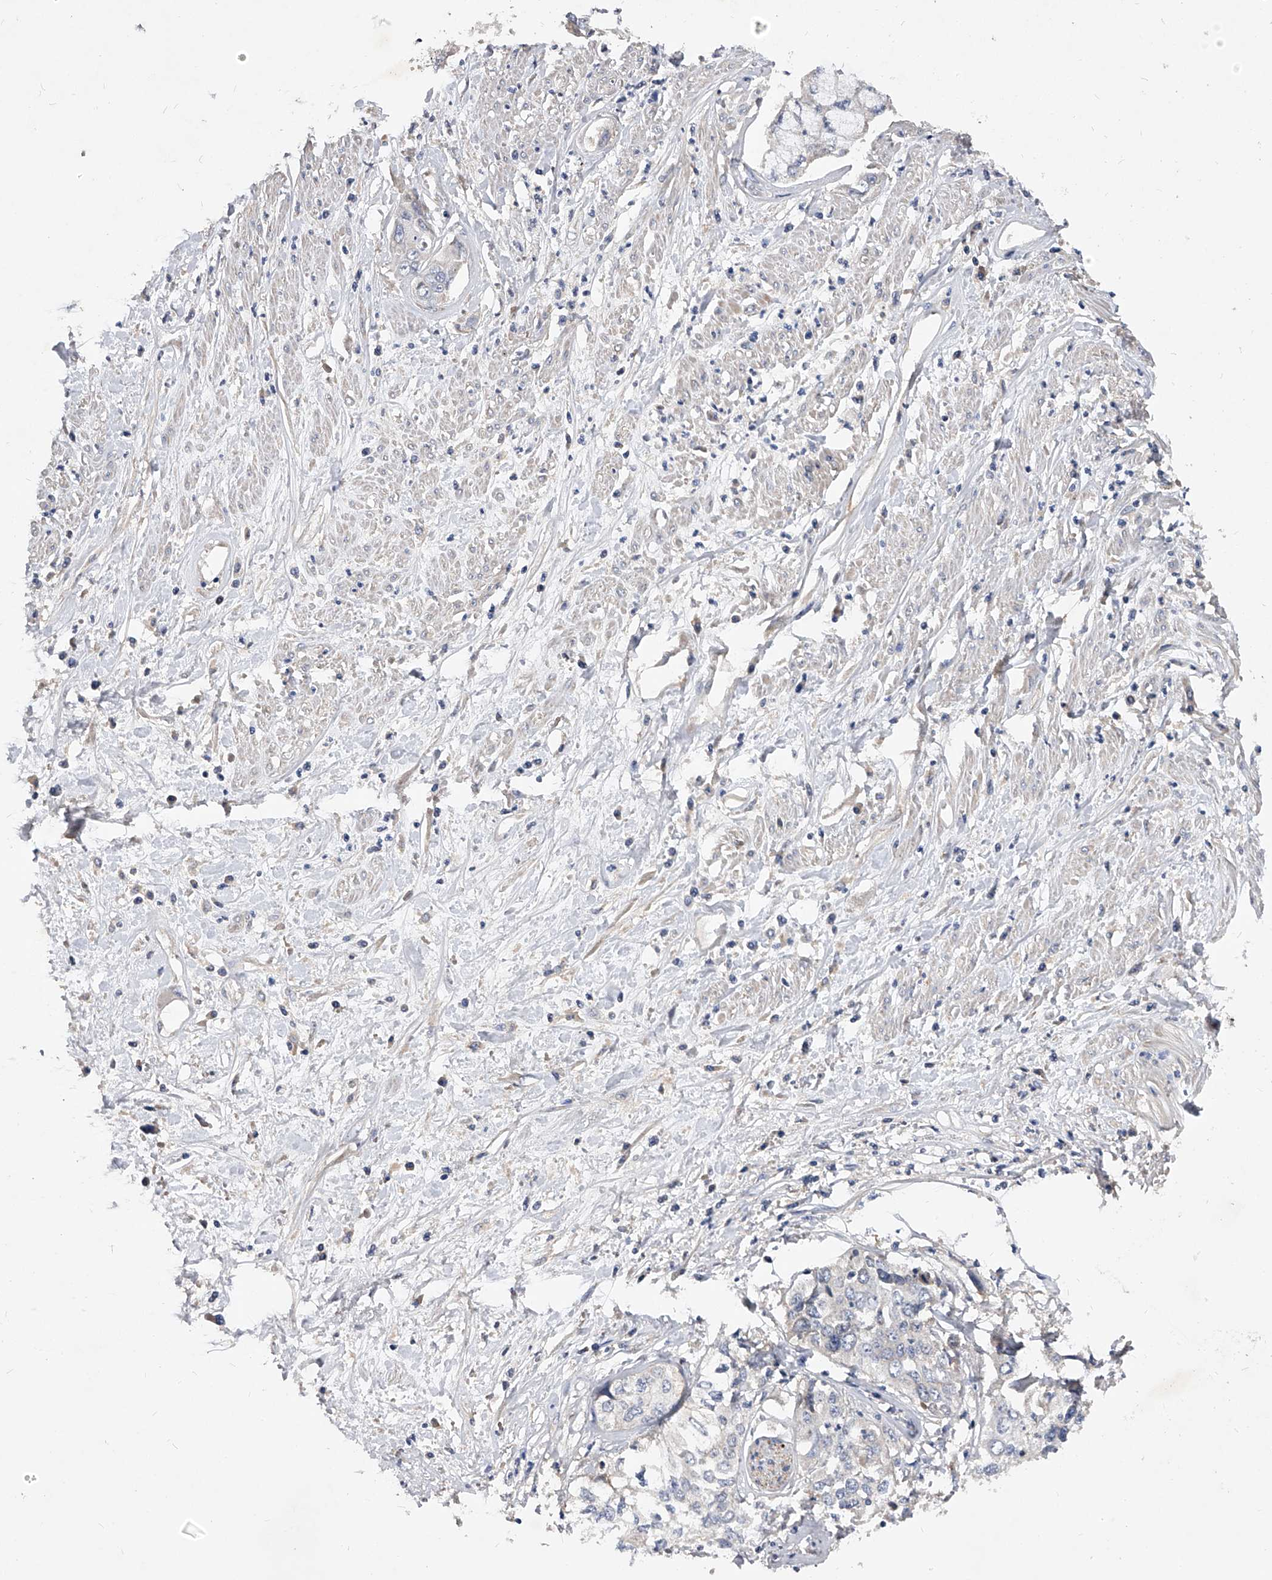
{"staining": {"intensity": "negative", "quantity": "none", "location": "none"}, "tissue": "cervical cancer", "cell_type": "Tumor cells", "image_type": "cancer", "snomed": [{"axis": "morphology", "description": "Squamous cell carcinoma, NOS"}, {"axis": "topography", "description": "Cervix"}], "caption": "A histopathology image of cervical cancer (squamous cell carcinoma) stained for a protein demonstrates no brown staining in tumor cells. (Stains: DAB (3,3'-diaminobenzidine) IHC with hematoxylin counter stain, Microscopy: brightfield microscopy at high magnification).", "gene": "ARL4C", "patient": {"sex": "female", "age": 31}}